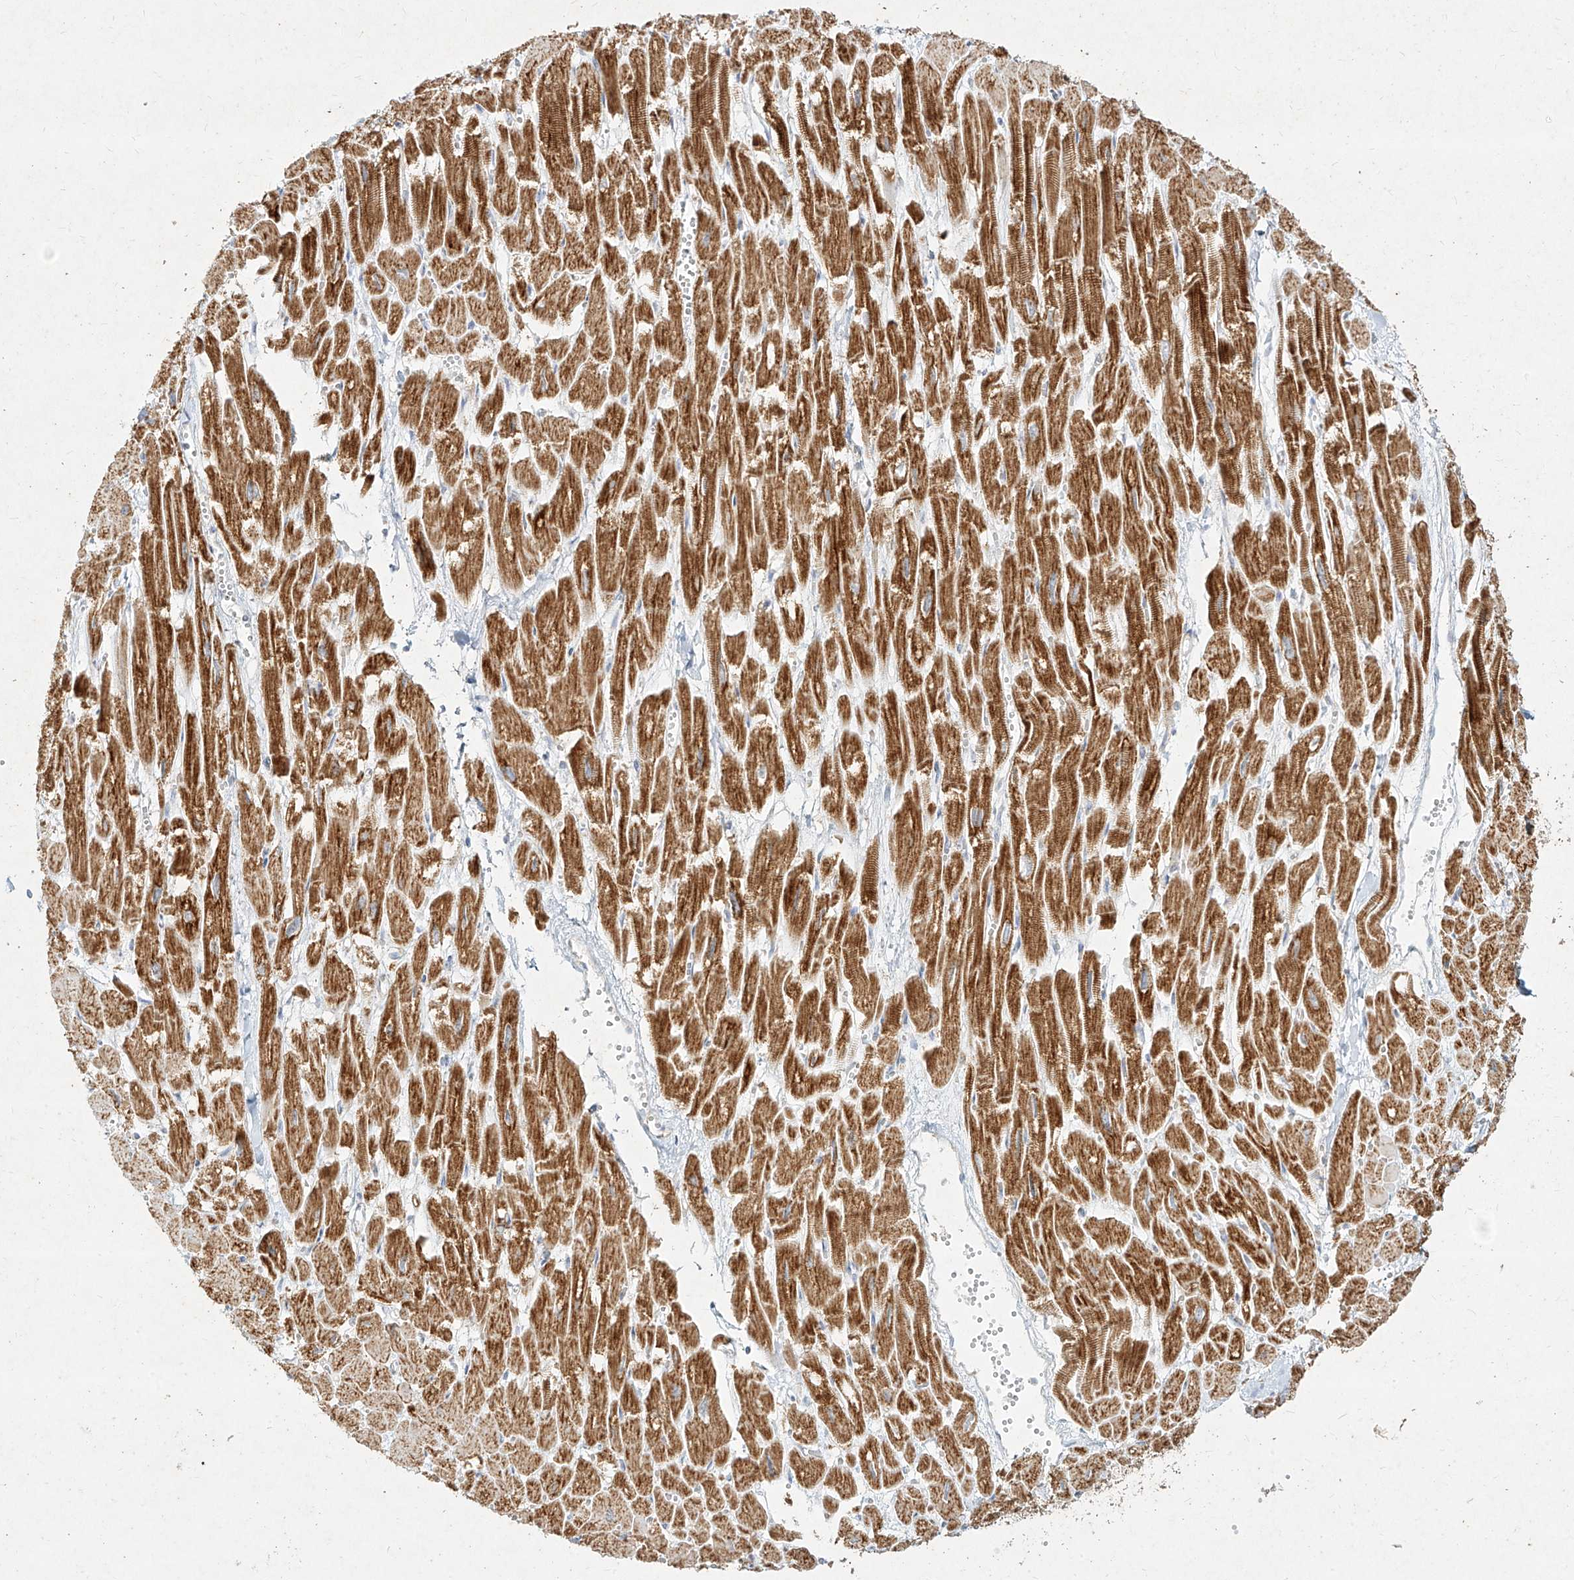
{"staining": {"intensity": "strong", "quantity": "25%-75%", "location": "cytoplasmic/membranous"}, "tissue": "heart muscle", "cell_type": "Cardiomyocytes", "image_type": "normal", "snomed": [{"axis": "morphology", "description": "Normal tissue, NOS"}, {"axis": "topography", "description": "Heart"}], "caption": "Immunohistochemistry (DAB) staining of unremarkable human heart muscle reveals strong cytoplasmic/membranous protein expression in approximately 25%-75% of cardiomyocytes.", "gene": "MTX2", "patient": {"sex": "male", "age": 54}}